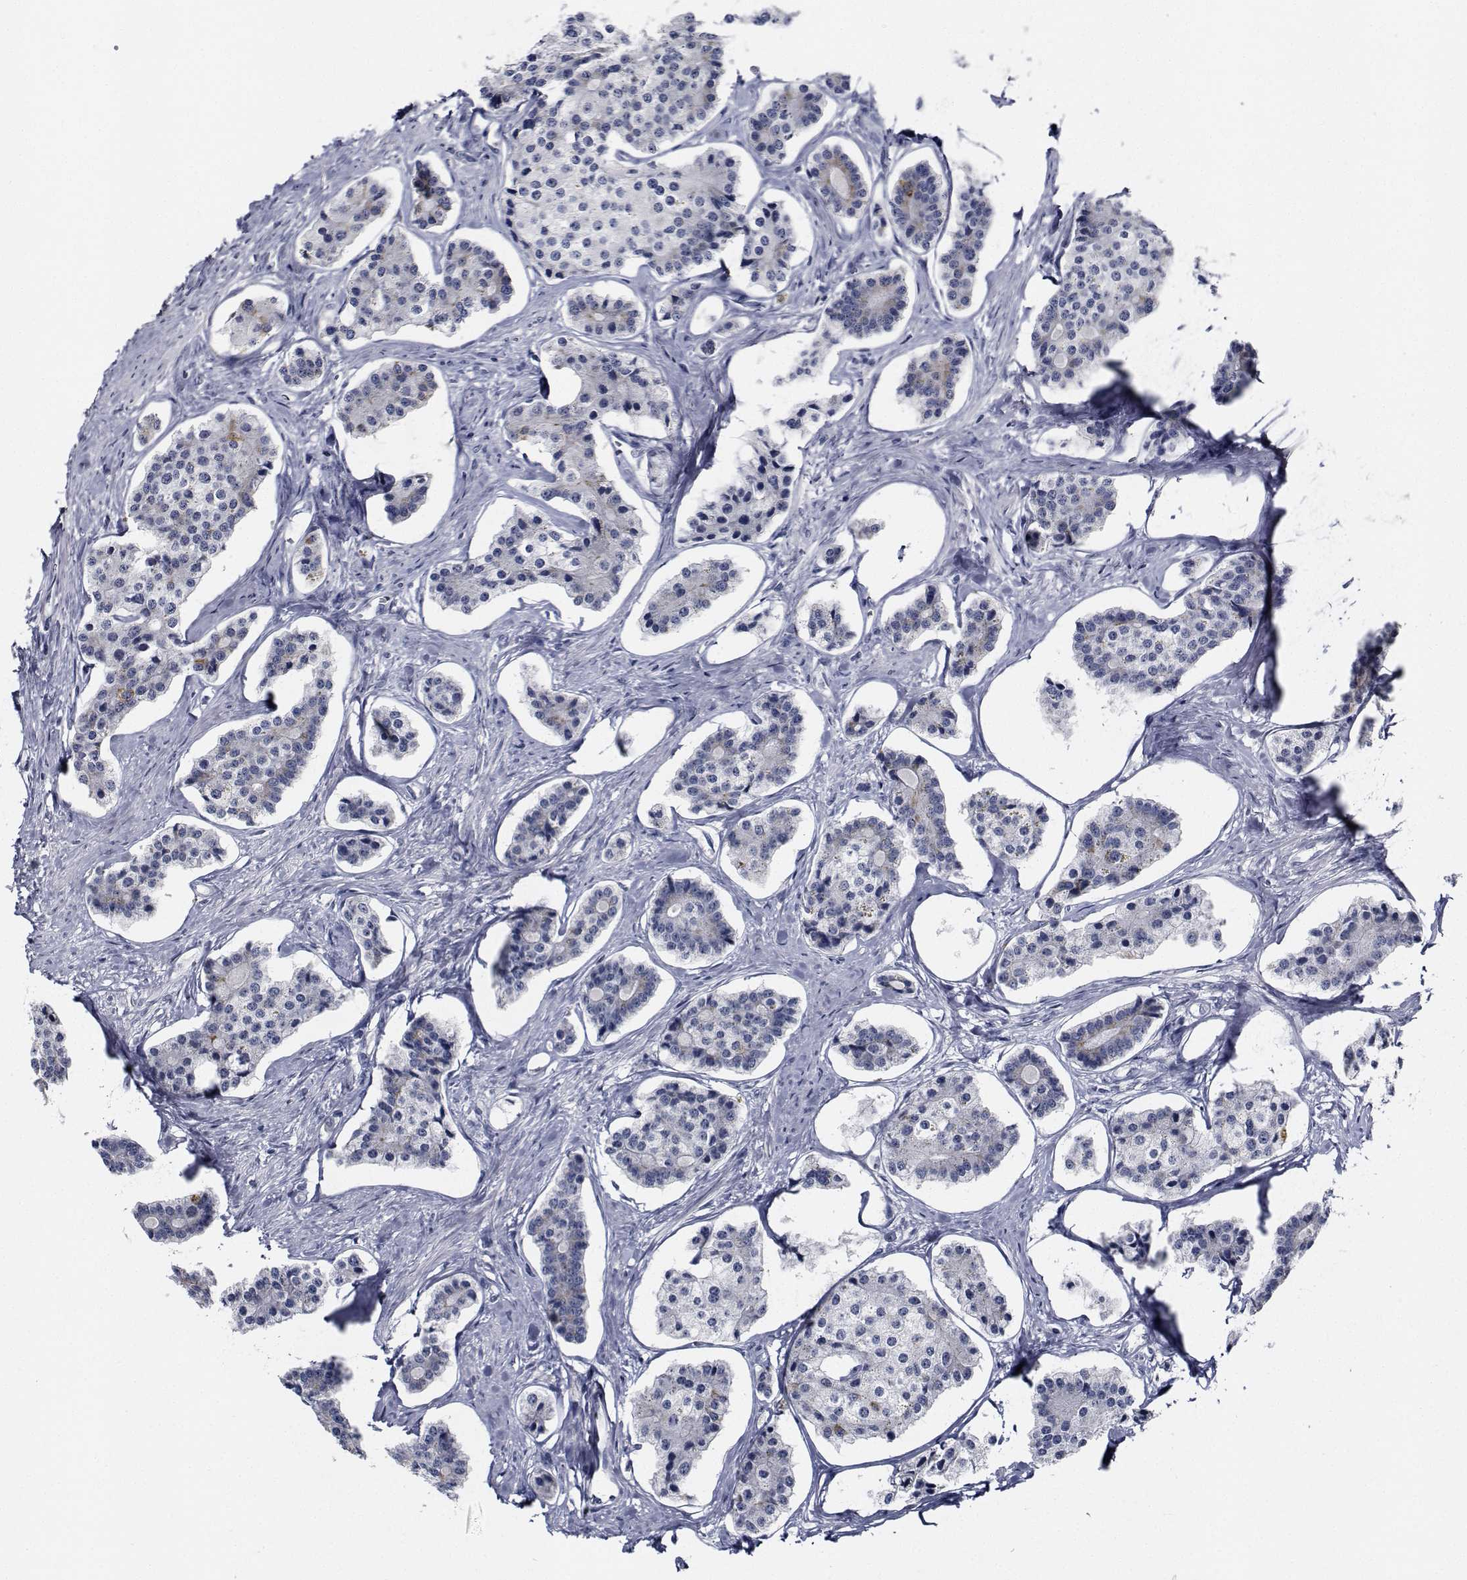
{"staining": {"intensity": "negative", "quantity": "none", "location": "none"}, "tissue": "carcinoid", "cell_type": "Tumor cells", "image_type": "cancer", "snomed": [{"axis": "morphology", "description": "Carcinoid, malignant, NOS"}, {"axis": "topography", "description": "Small intestine"}], "caption": "Immunohistochemical staining of human carcinoid reveals no significant expression in tumor cells.", "gene": "NVL", "patient": {"sex": "female", "age": 65}}